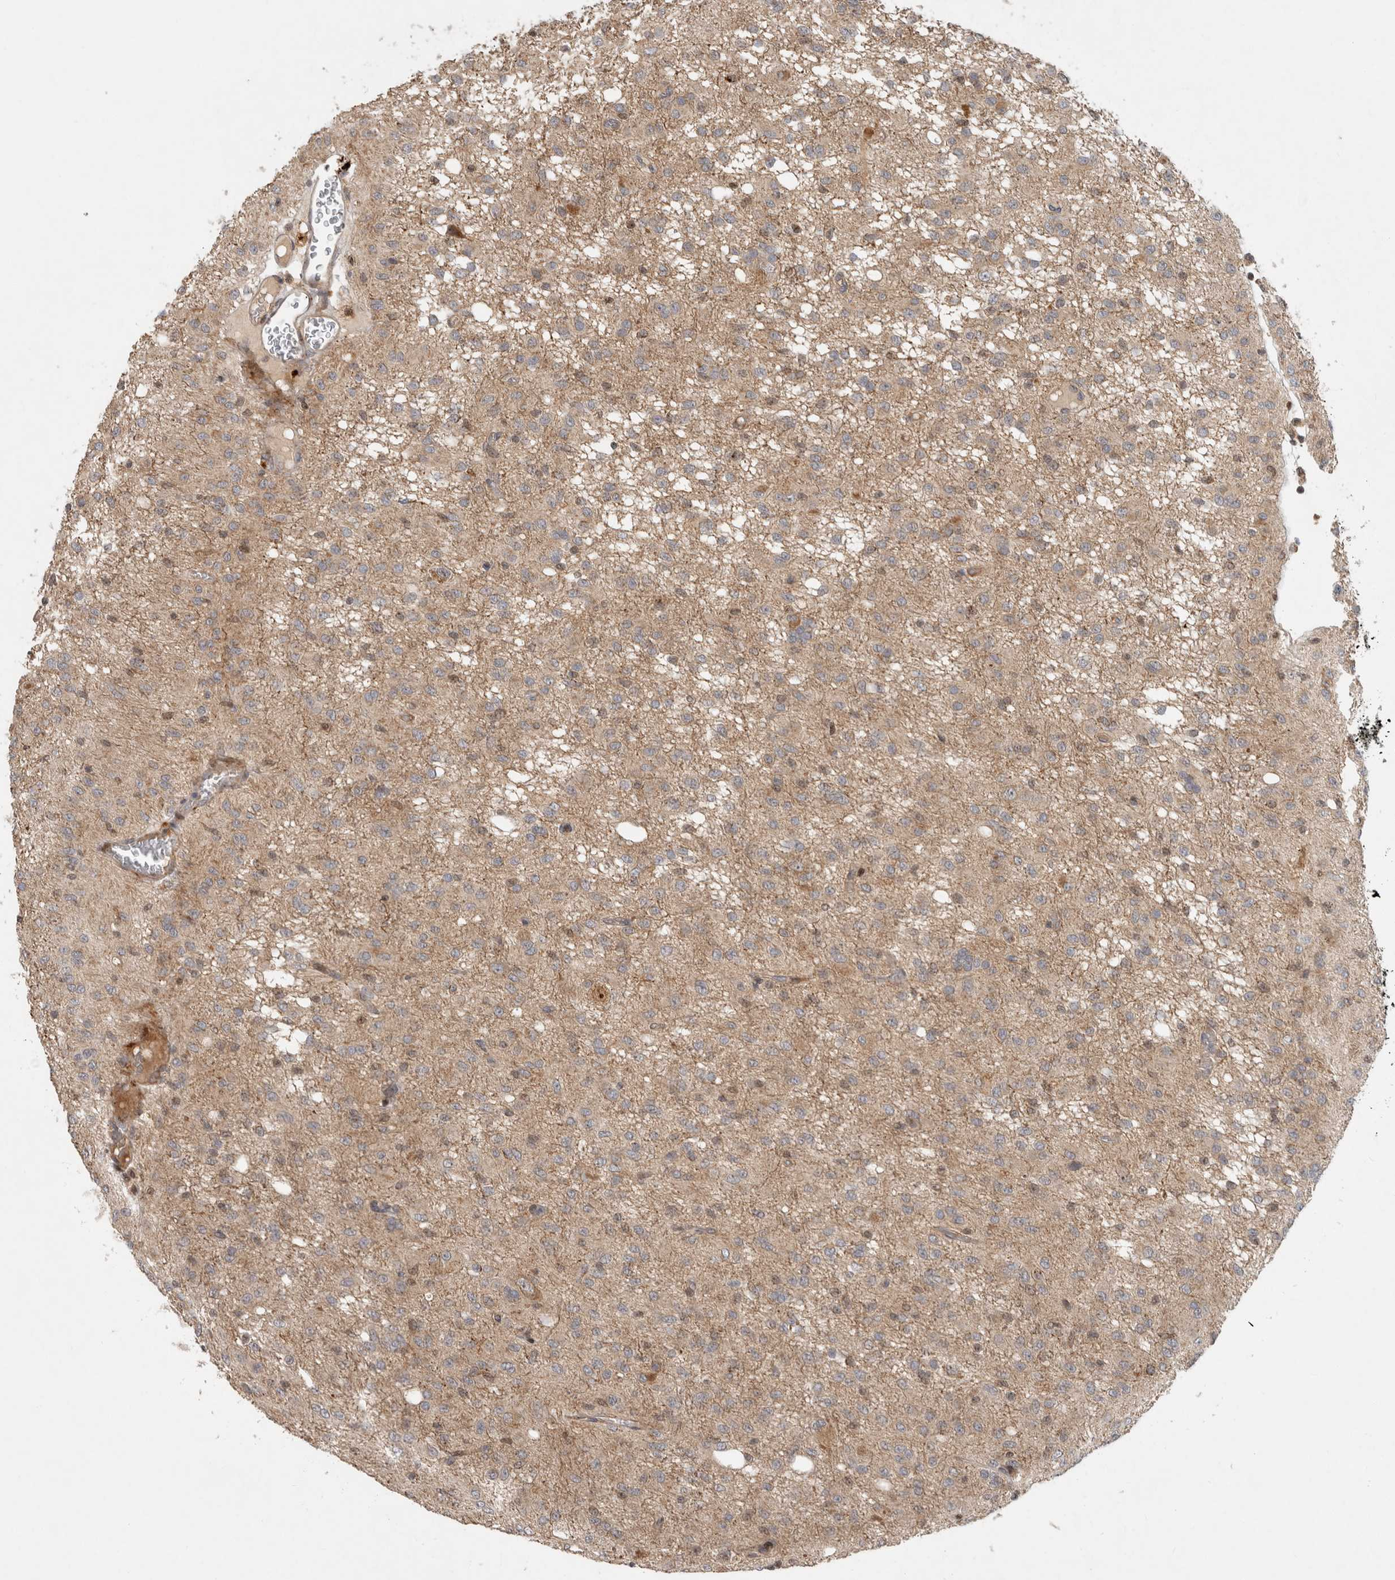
{"staining": {"intensity": "negative", "quantity": "none", "location": "none"}, "tissue": "glioma", "cell_type": "Tumor cells", "image_type": "cancer", "snomed": [{"axis": "morphology", "description": "Glioma, malignant, High grade"}, {"axis": "topography", "description": "Brain"}], "caption": "Immunohistochemical staining of malignant high-grade glioma displays no significant positivity in tumor cells.", "gene": "INSRR", "patient": {"sex": "female", "age": 59}}